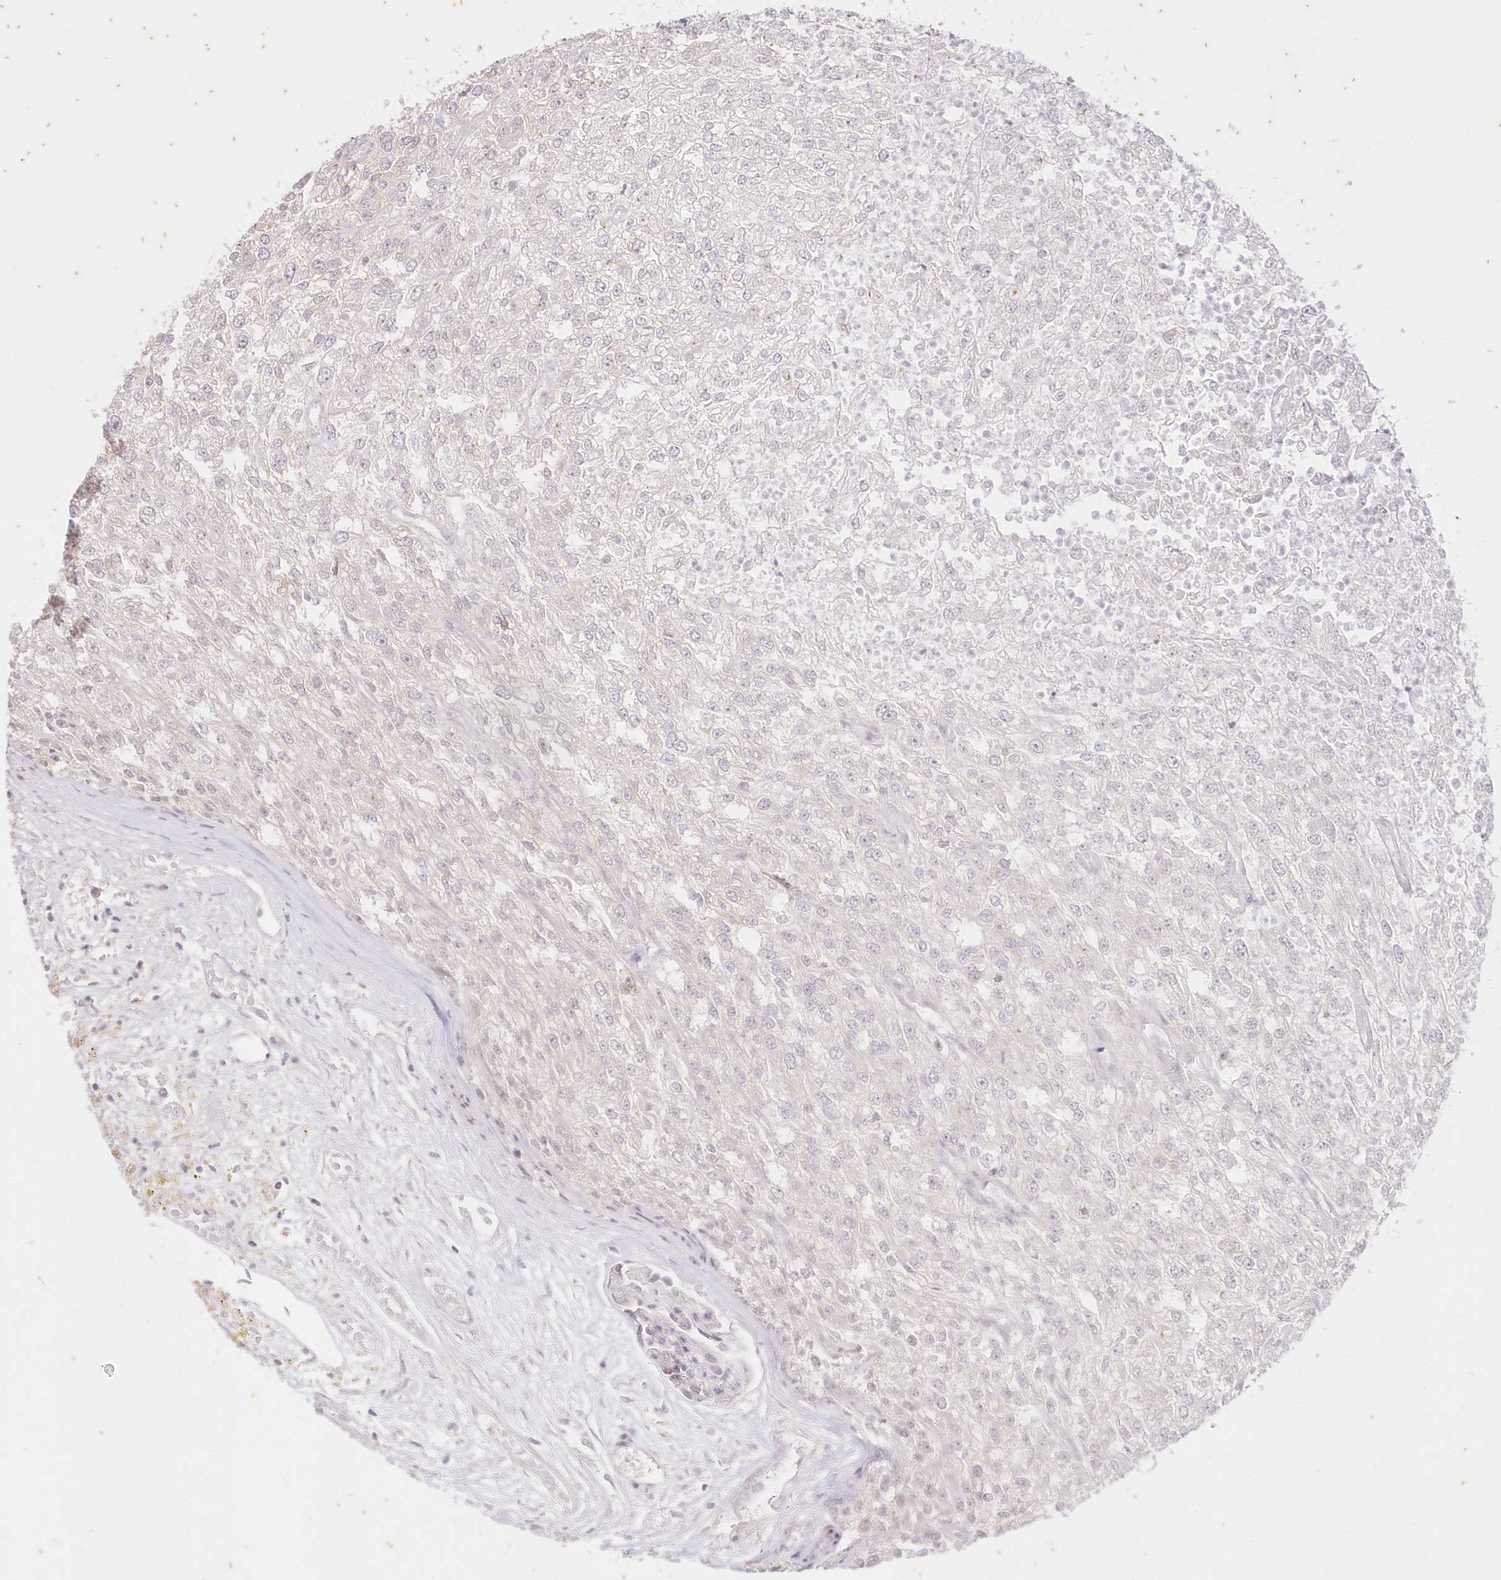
{"staining": {"intensity": "negative", "quantity": "none", "location": "none"}, "tissue": "renal cancer", "cell_type": "Tumor cells", "image_type": "cancer", "snomed": [{"axis": "morphology", "description": "Adenocarcinoma, NOS"}, {"axis": "topography", "description": "Kidney"}], "caption": "The micrograph shows no staining of tumor cells in renal cancer. The staining is performed using DAB brown chromogen with nuclei counter-stained in using hematoxylin.", "gene": "MTMR3", "patient": {"sex": "female", "age": 54}}